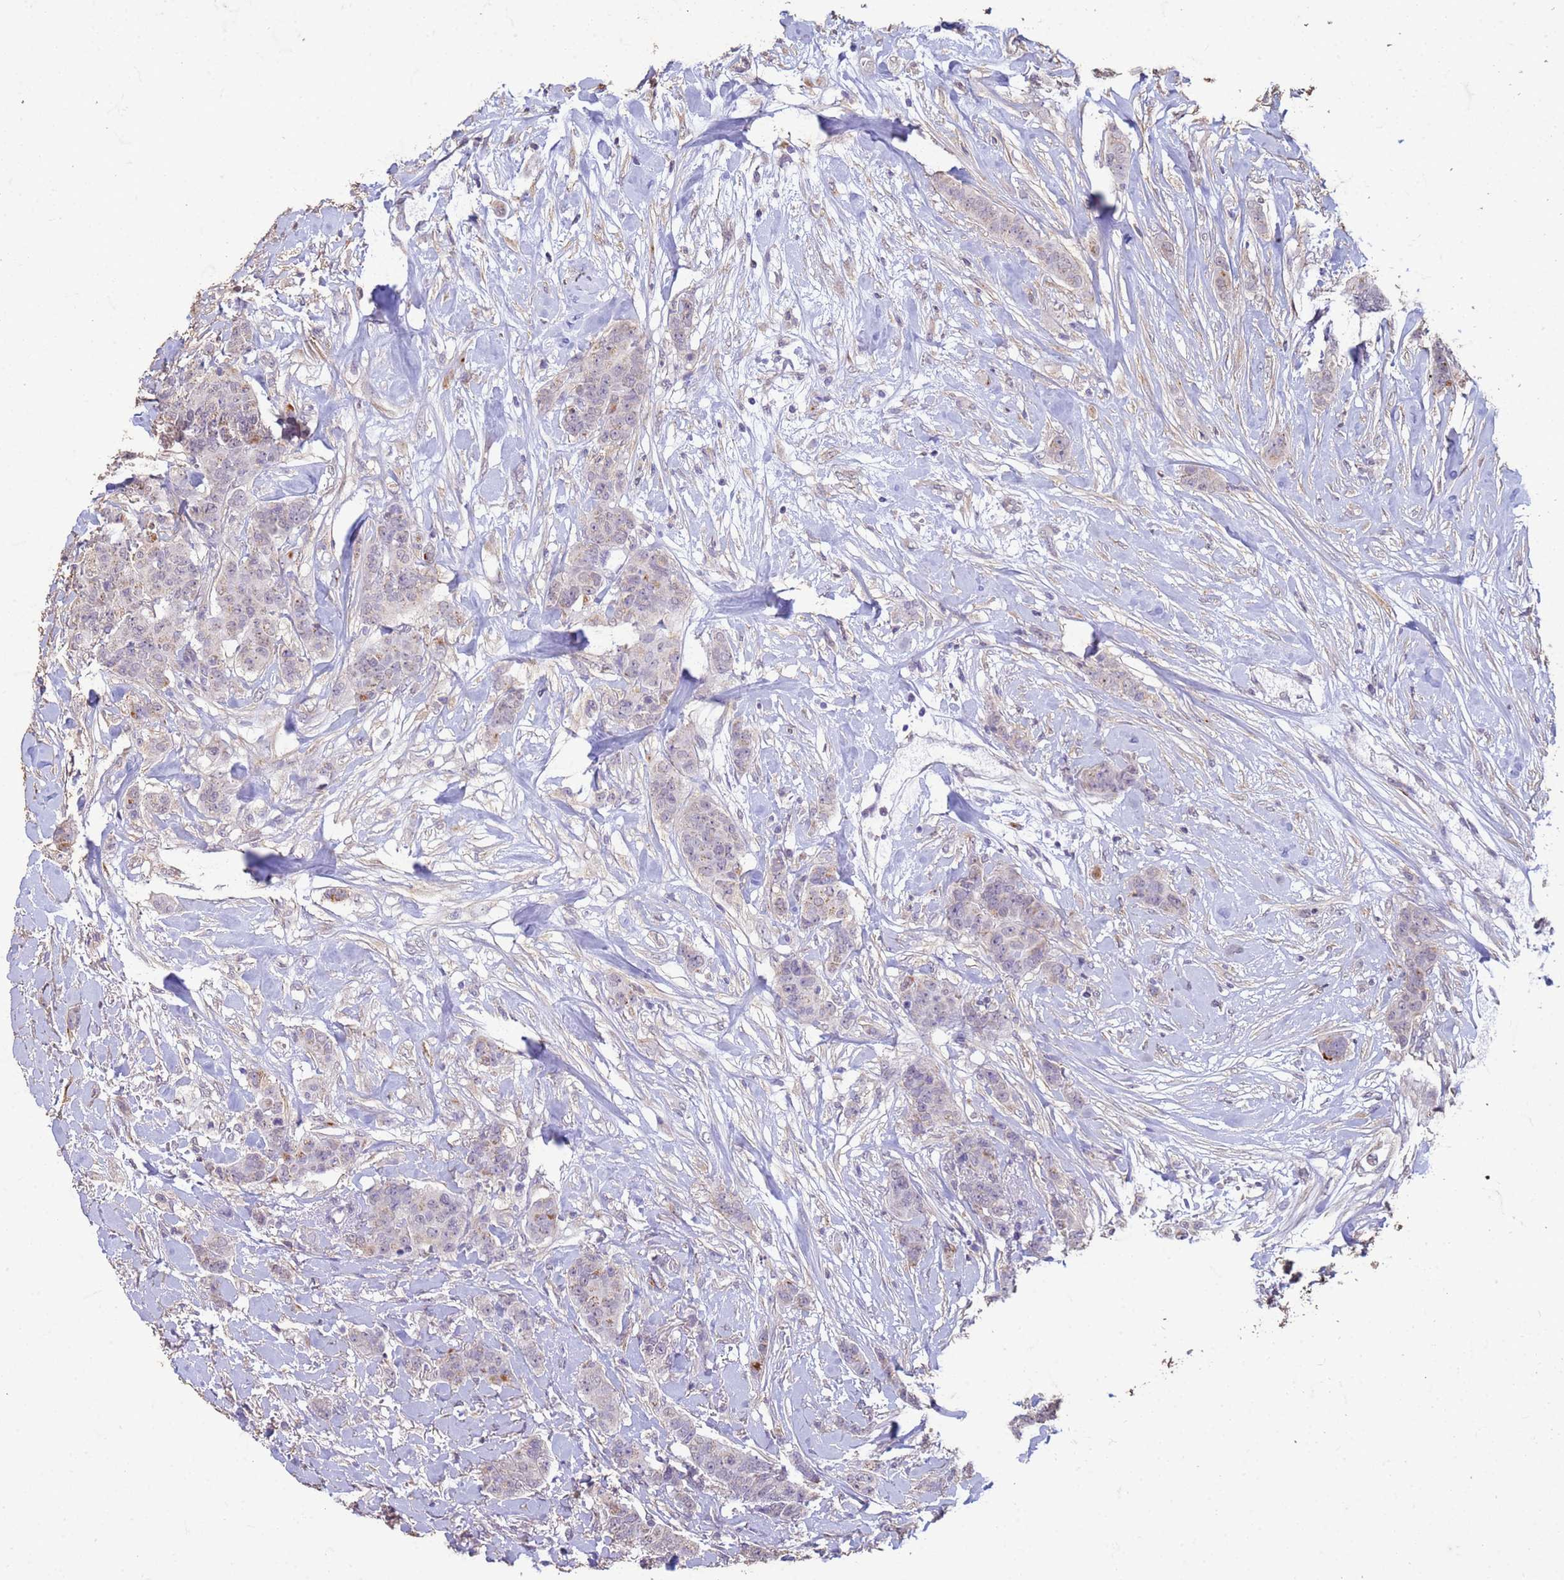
{"staining": {"intensity": "weak", "quantity": "<25%", "location": "cytoplasmic/membranous"}, "tissue": "breast cancer", "cell_type": "Tumor cells", "image_type": "cancer", "snomed": [{"axis": "morphology", "description": "Duct carcinoma"}, {"axis": "topography", "description": "Breast"}], "caption": "A high-resolution image shows IHC staining of breast intraductal carcinoma, which displays no significant positivity in tumor cells.", "gene": "SLC25A15", "patient": {"sex": "female", "age": 40}}